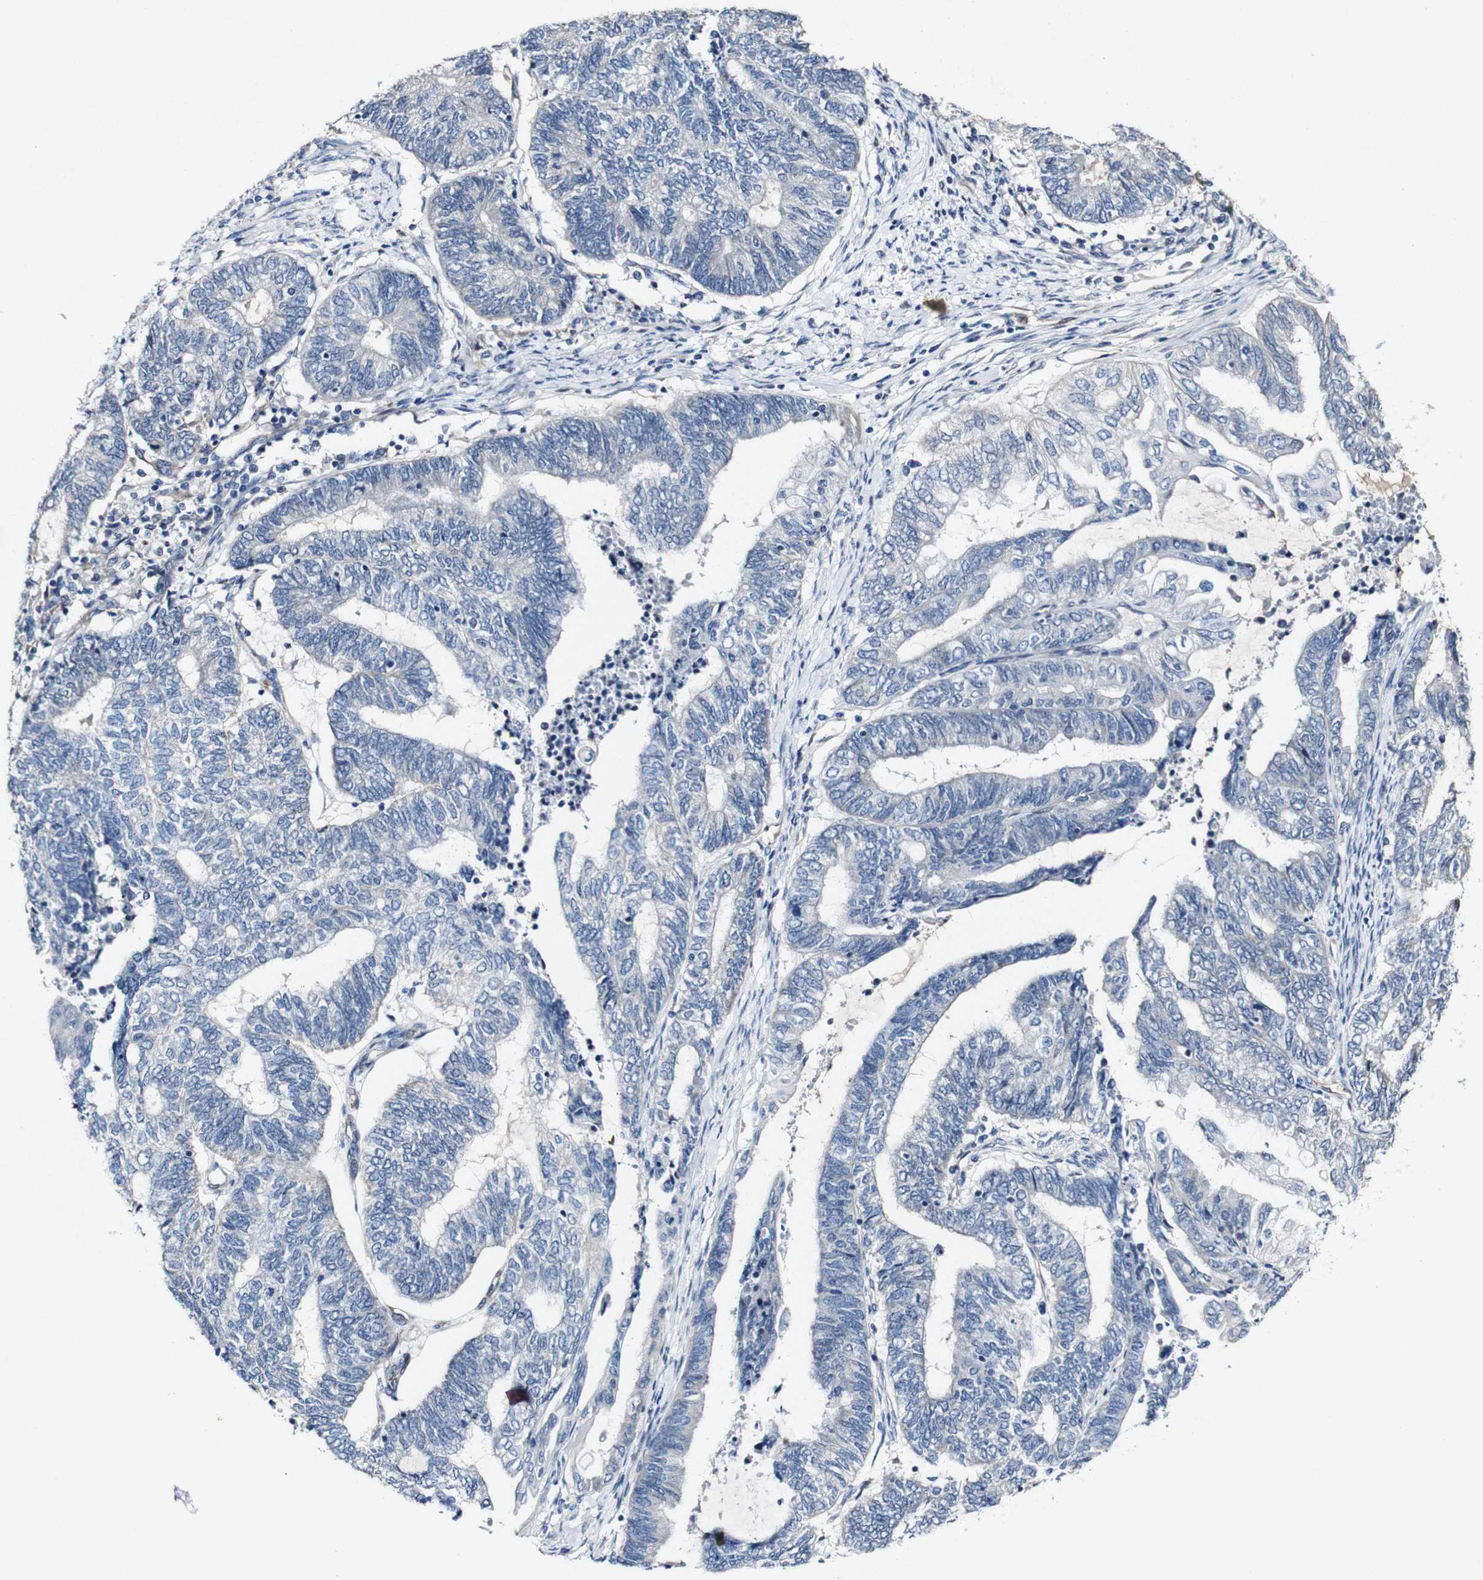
{"staining": {"intensity": "negative", "quantity": "none", "location": "none"}, "tissue": "endometrial cancer", "cell_type": "Tumor cells", "image_type": "cancer", "snomed": [{"axis": "morphology", "description": "Adenocarcinoma, NOS"}, {"axis": "topography", "description": "Uterus"}, {"axis": "topography", "description": "Endometrium"}], "caption": "Tumor cells show no significant staining in endometrial adenocarcinoma.", "gene": "GRAMD1A", "patient": {"sex": "female", "age": 70}}